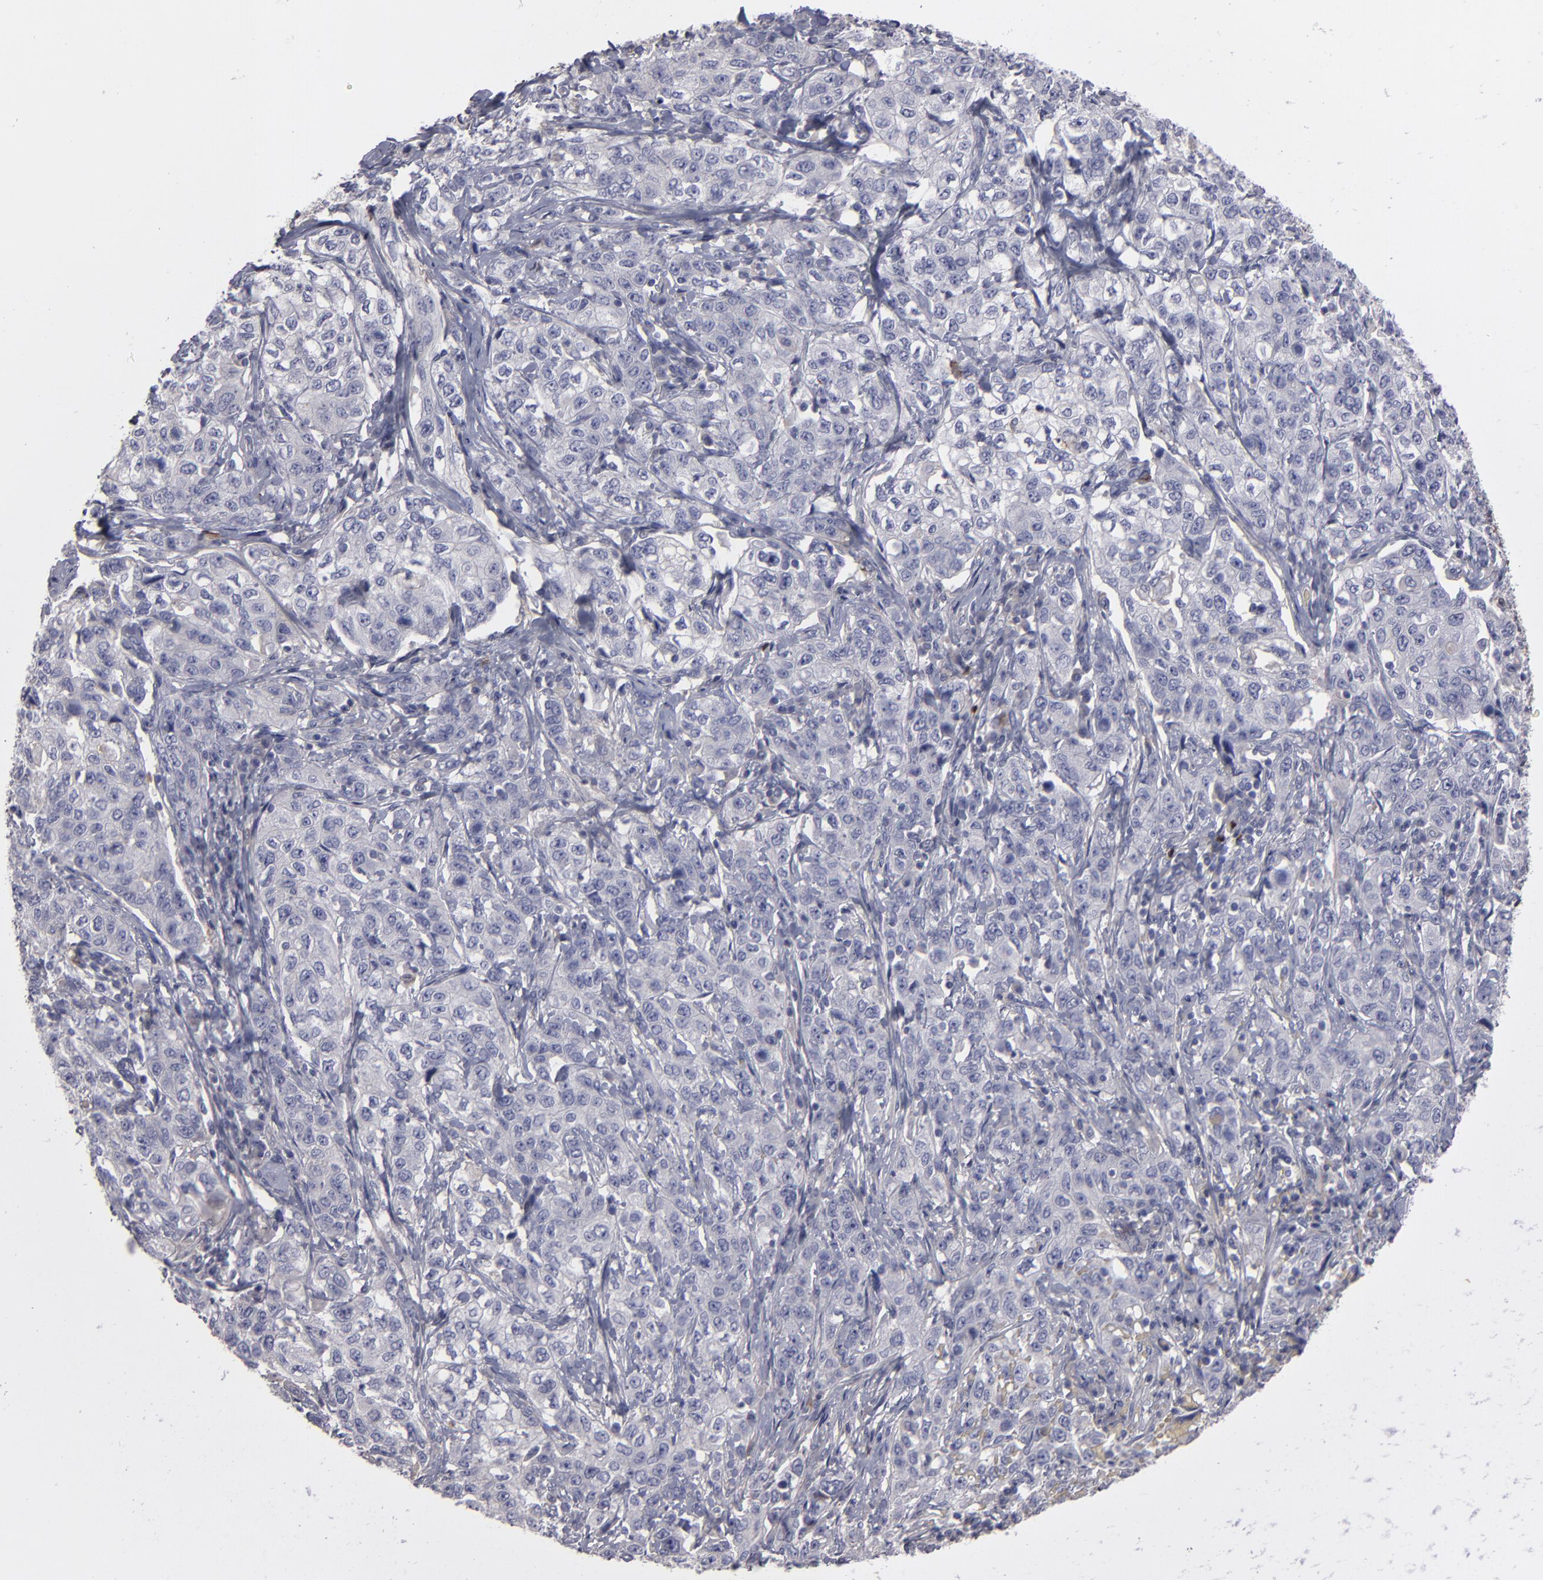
{"staining": {"intensity": "negative", "quantity": "none", "location": "none"}, "tissue": "stomach cancer", "cell_type": "Tumor cells", "image_type": "cancer", "snomed": [{"axis": "morphology", "description": "Adenocarcinoma, NOS"}, {"axis": "topography", "description": "Stomach"}], "caption": "Immunohistochemical staining of human stomach adenocarcinoma demonstrates no significant positivity in tumor cells. (Brightfield microscopy of DAB (3,3'-diaminobenzidine) IHC at high magnification).", "gene": "FBLN1", "patient": {"sex": "male", "age": 48}}